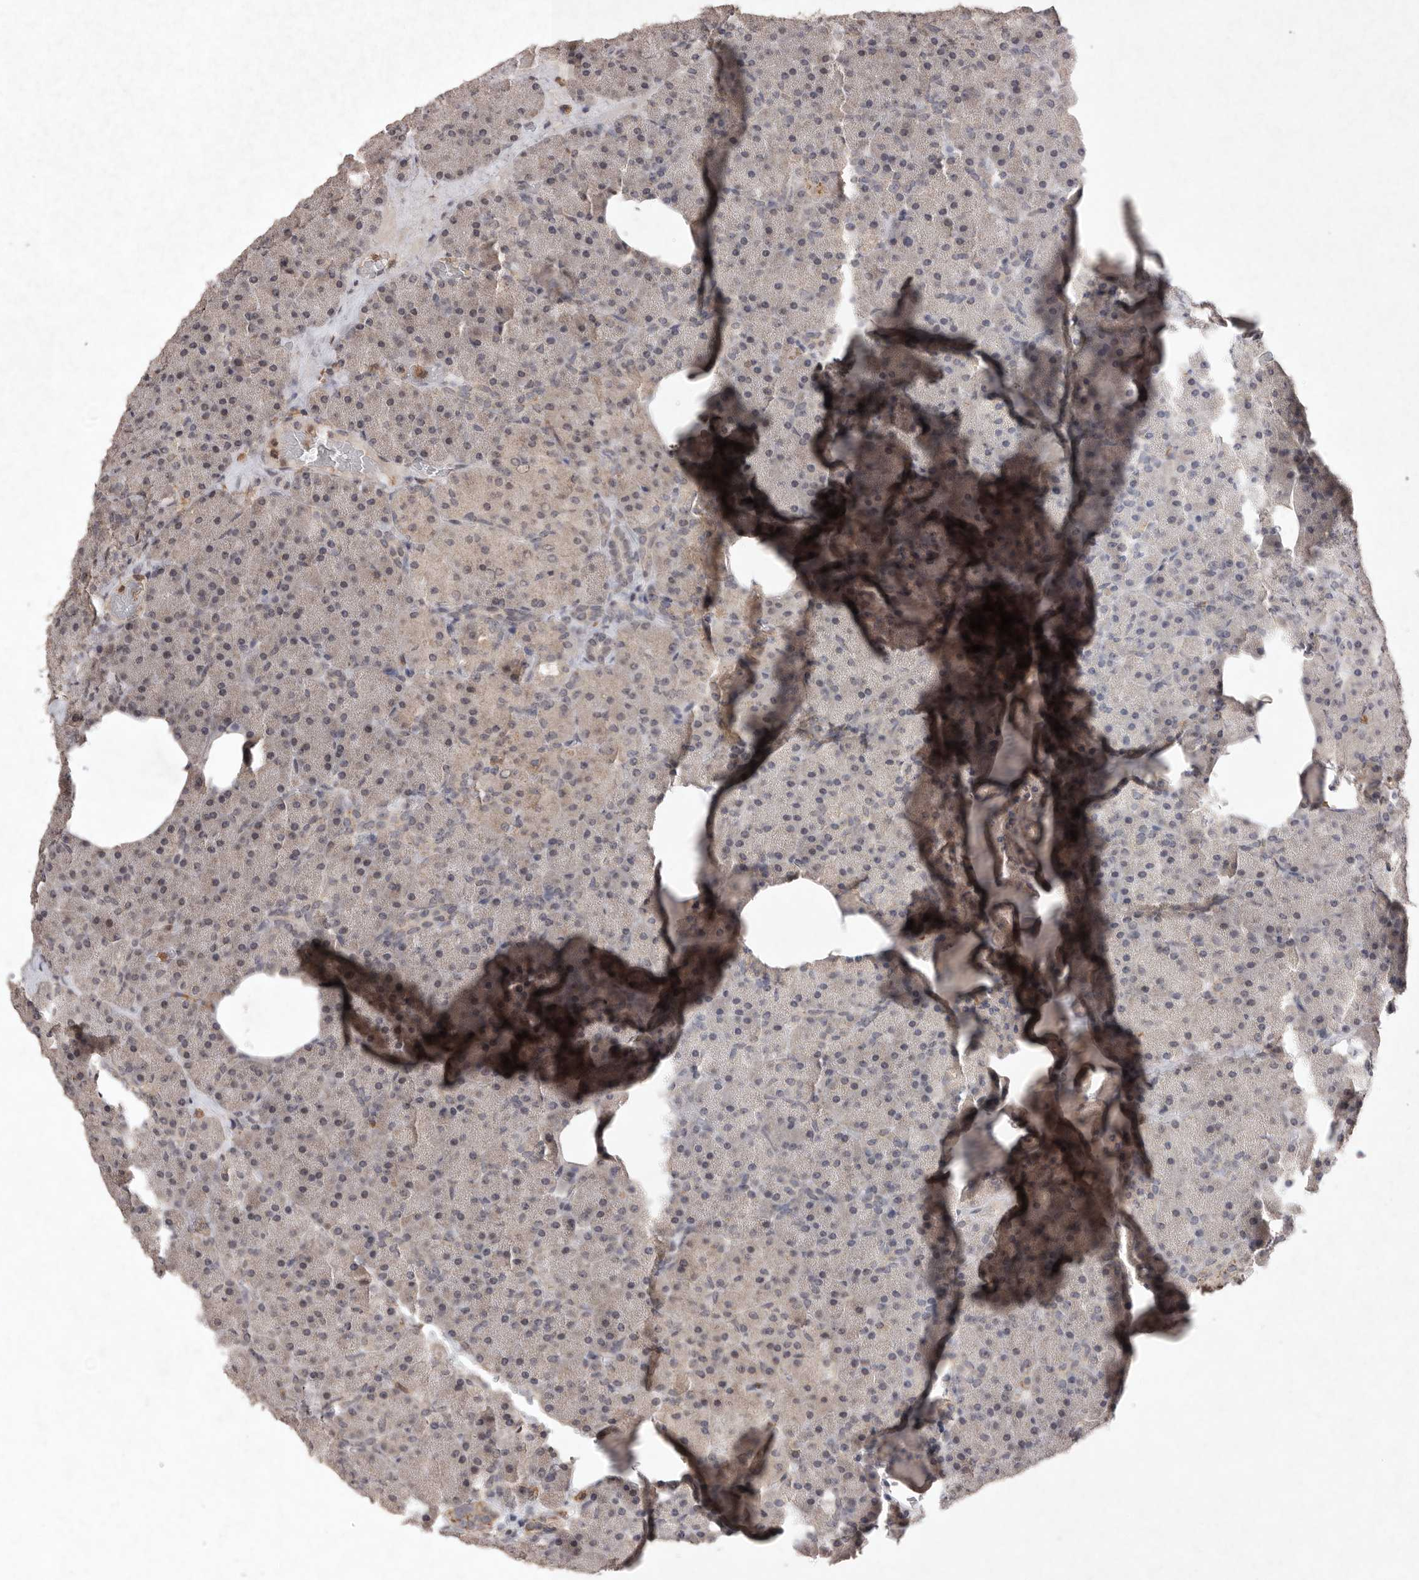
{"staining": {"intensity": "weak", "quantity": "<25%", "location": "cytoplasmic/membranous"}, "tissue": "pancreas", "cell_type": "Exocrine glandular cells", "image_type": "normal", "snomed": [{"axis": "morphology", "description": "Normal tissue, NOS"}, {"axis": "morphology", "description": "Carcinoid, malignant, NOS"}, {"axis": "topography", "description": "Pancreas"}], "caption": "Pancreas stained for a protein using IHC exhibits no positivity exocrine glandular cells.", "gene": "APLNR", "patient": {"sex": "female", "age": 35}}